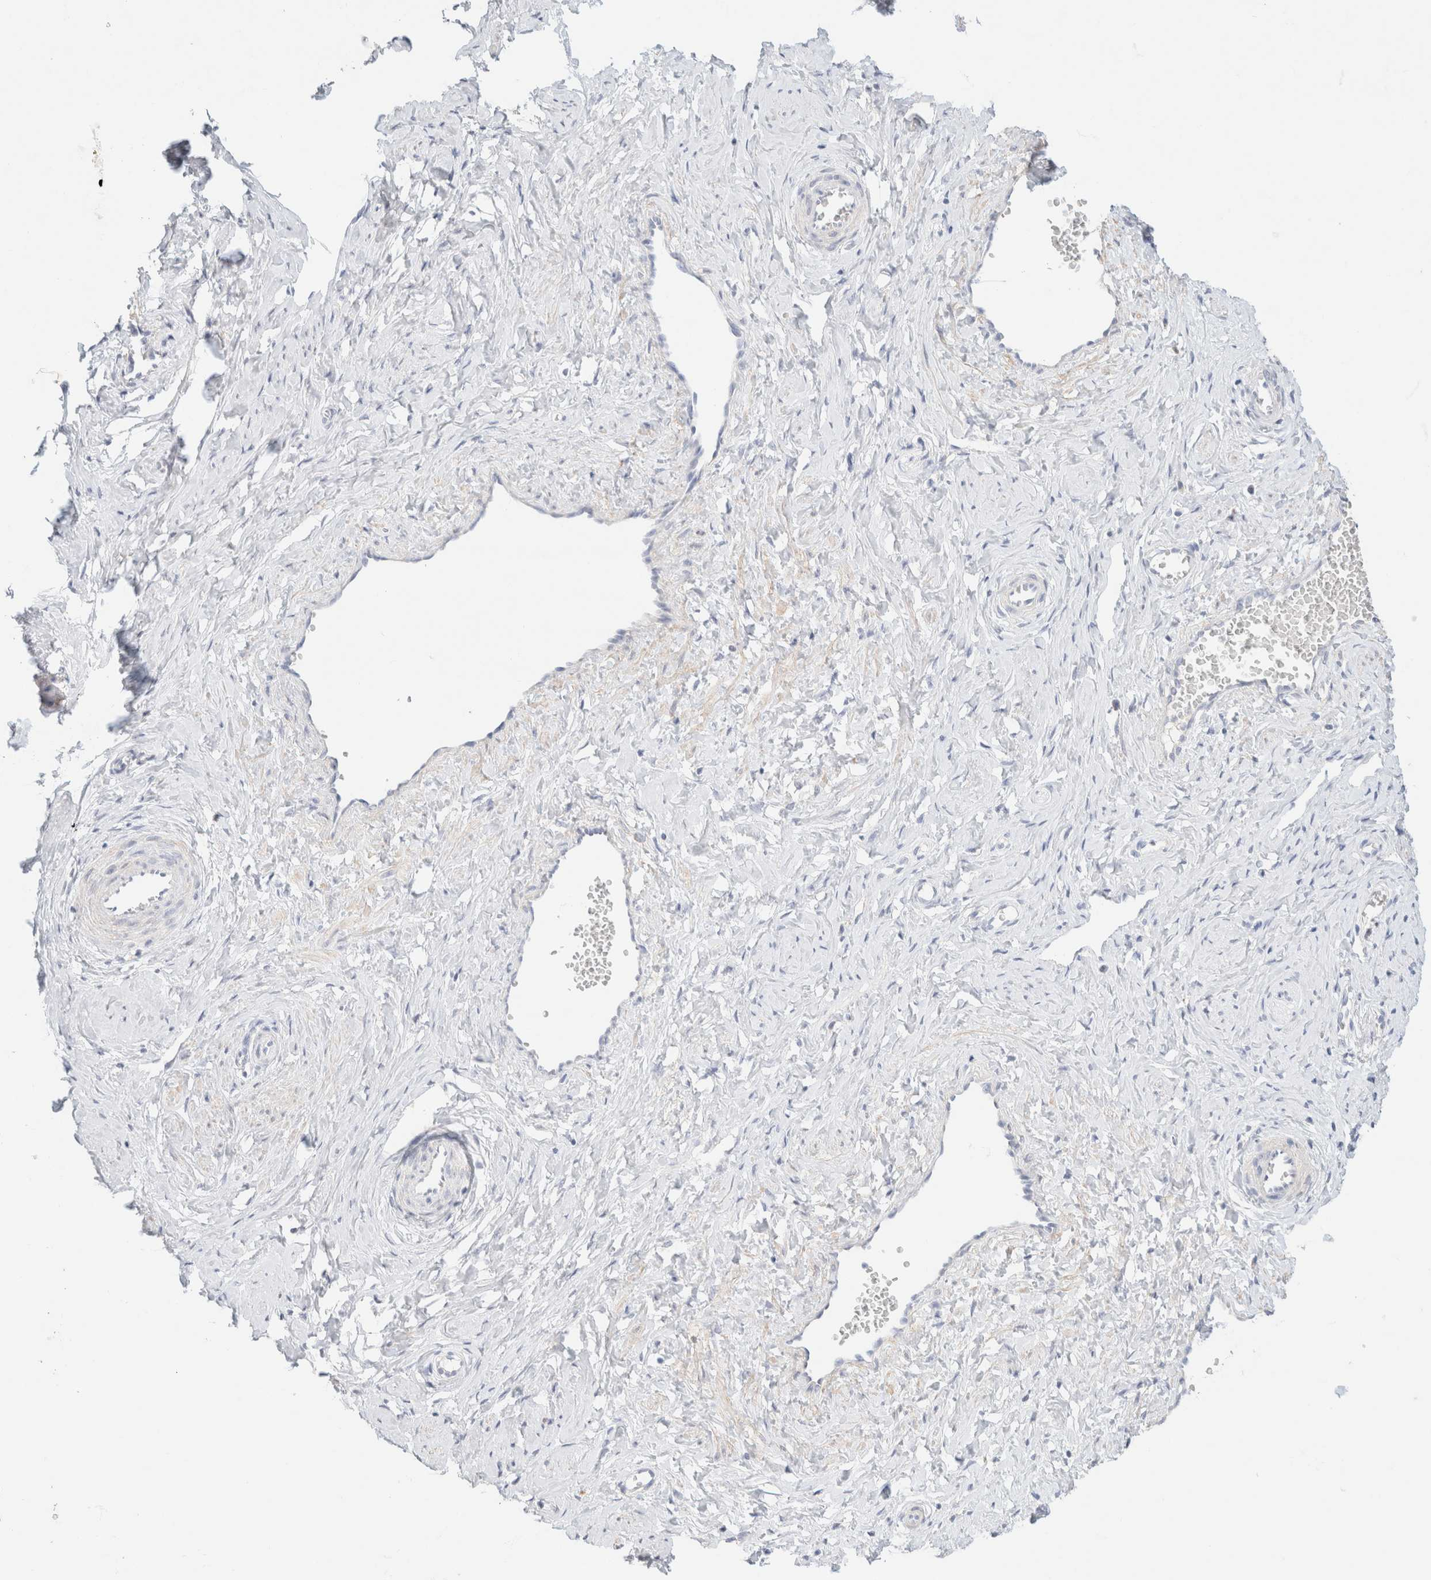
{"staining": {"intensity": "negative", "quantity": "none", "location": "none"}, "tissue": "cervix", "cell_type": "Glandular cells", "image_type": "normal", "snomed": [{"axis": "morphology", "description": "Normal tissue, NOS"}, {"axis": "topography", "description": "Cervix"}], "caption": "Immunohistochemistry histopathology image of benign cervix stained for a protein (brown), which shows no staining in glandular cells.", "gene": "CA12", "patient": {"sex": "female", "age": 27}}